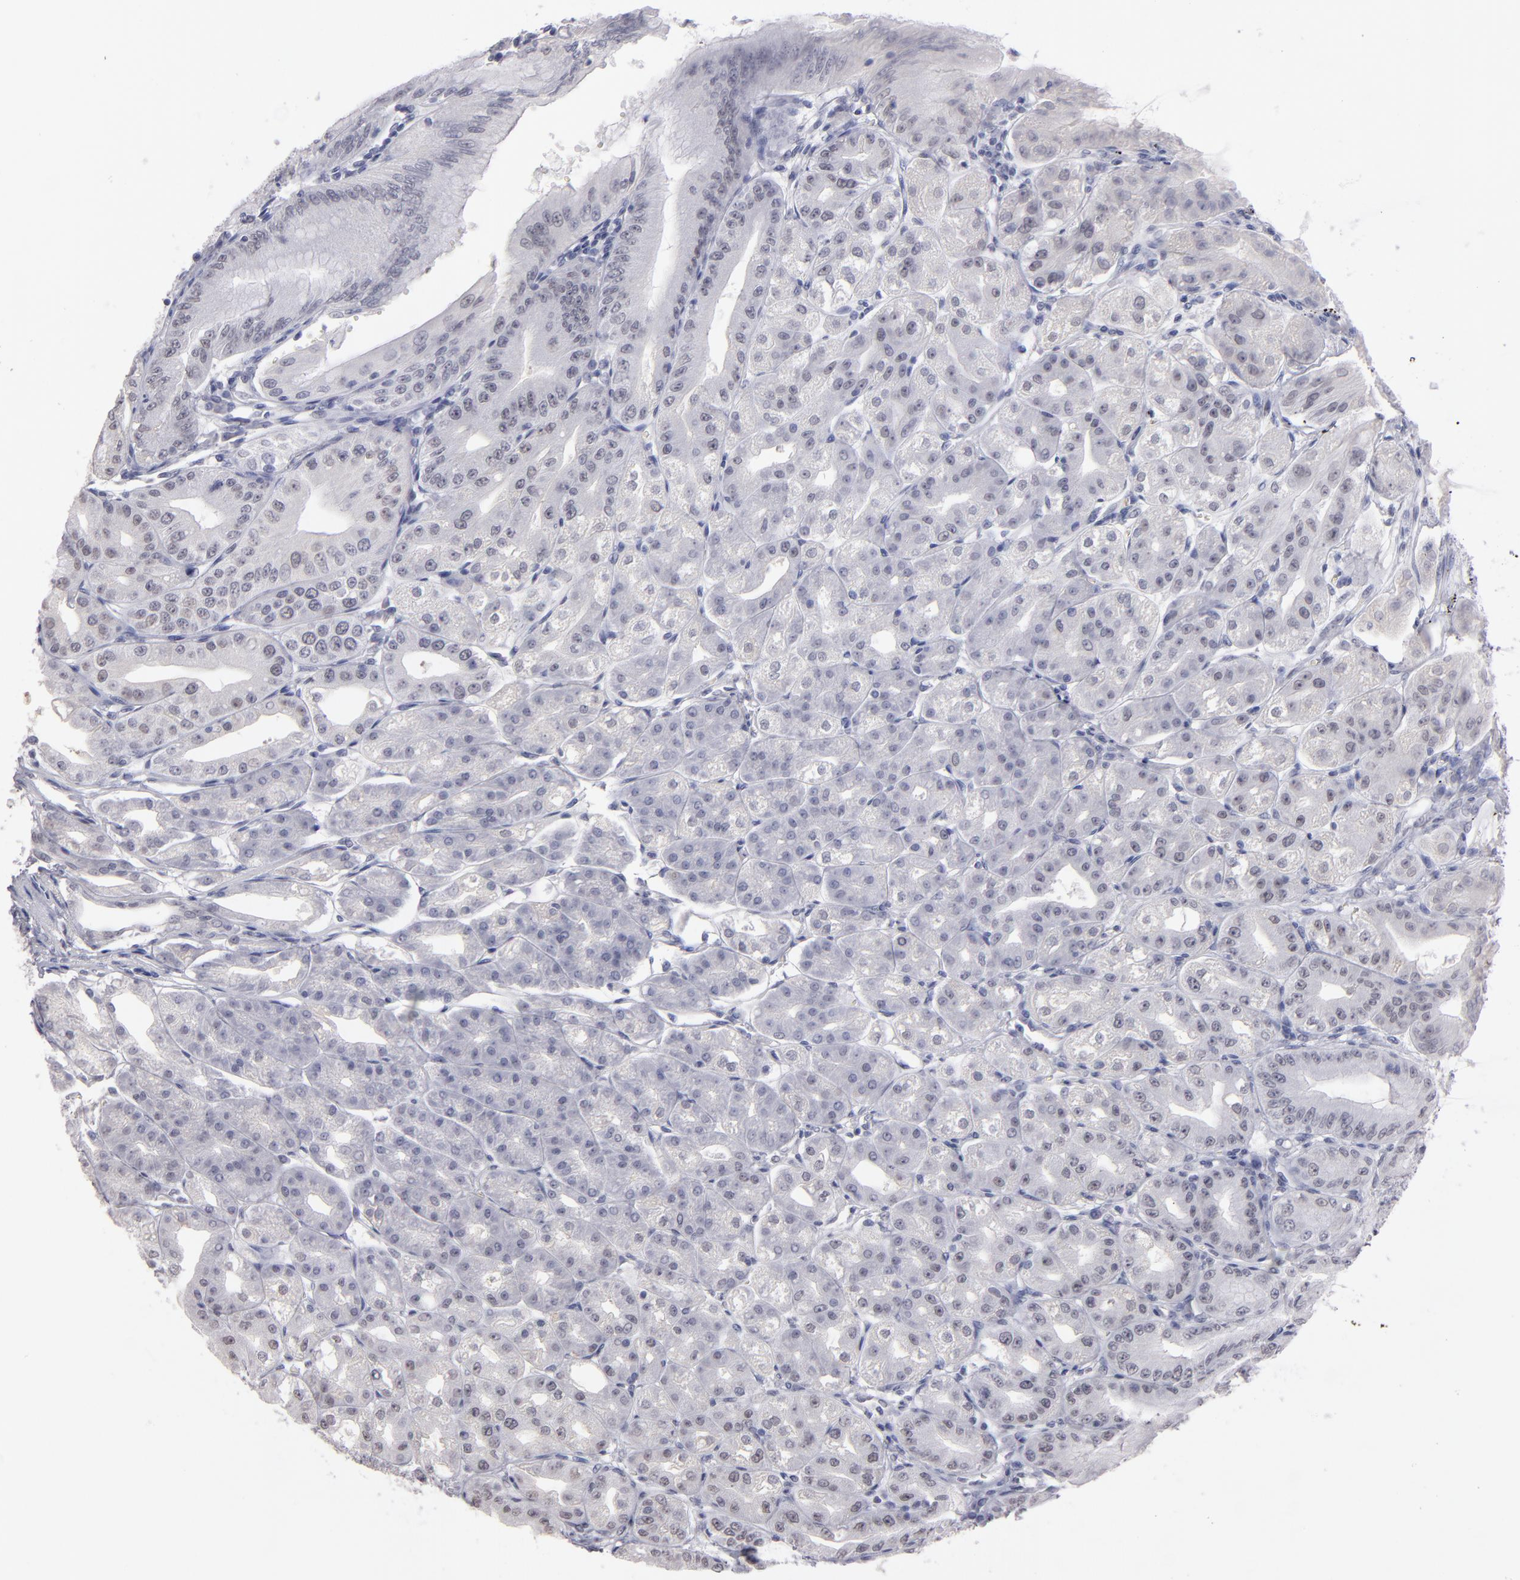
{"staining": {"intensity": "negative", "quantity": "none", "location": "none"}, "tissue": "stomach", "cell_type": "Glandular cells", "image_type": "normal", "snomed": [{"axis": "morphology", "description": "Normal tissue, NOS"}, {"axis": "topography", "description": "Stomach, lower"}], "caption": "Stomach stained for a protein using immunohistochemistry (IHC) reveals no staining glandular cells.", "gene": "TEX11", "patient": {"sex": "male", "age": 71}}